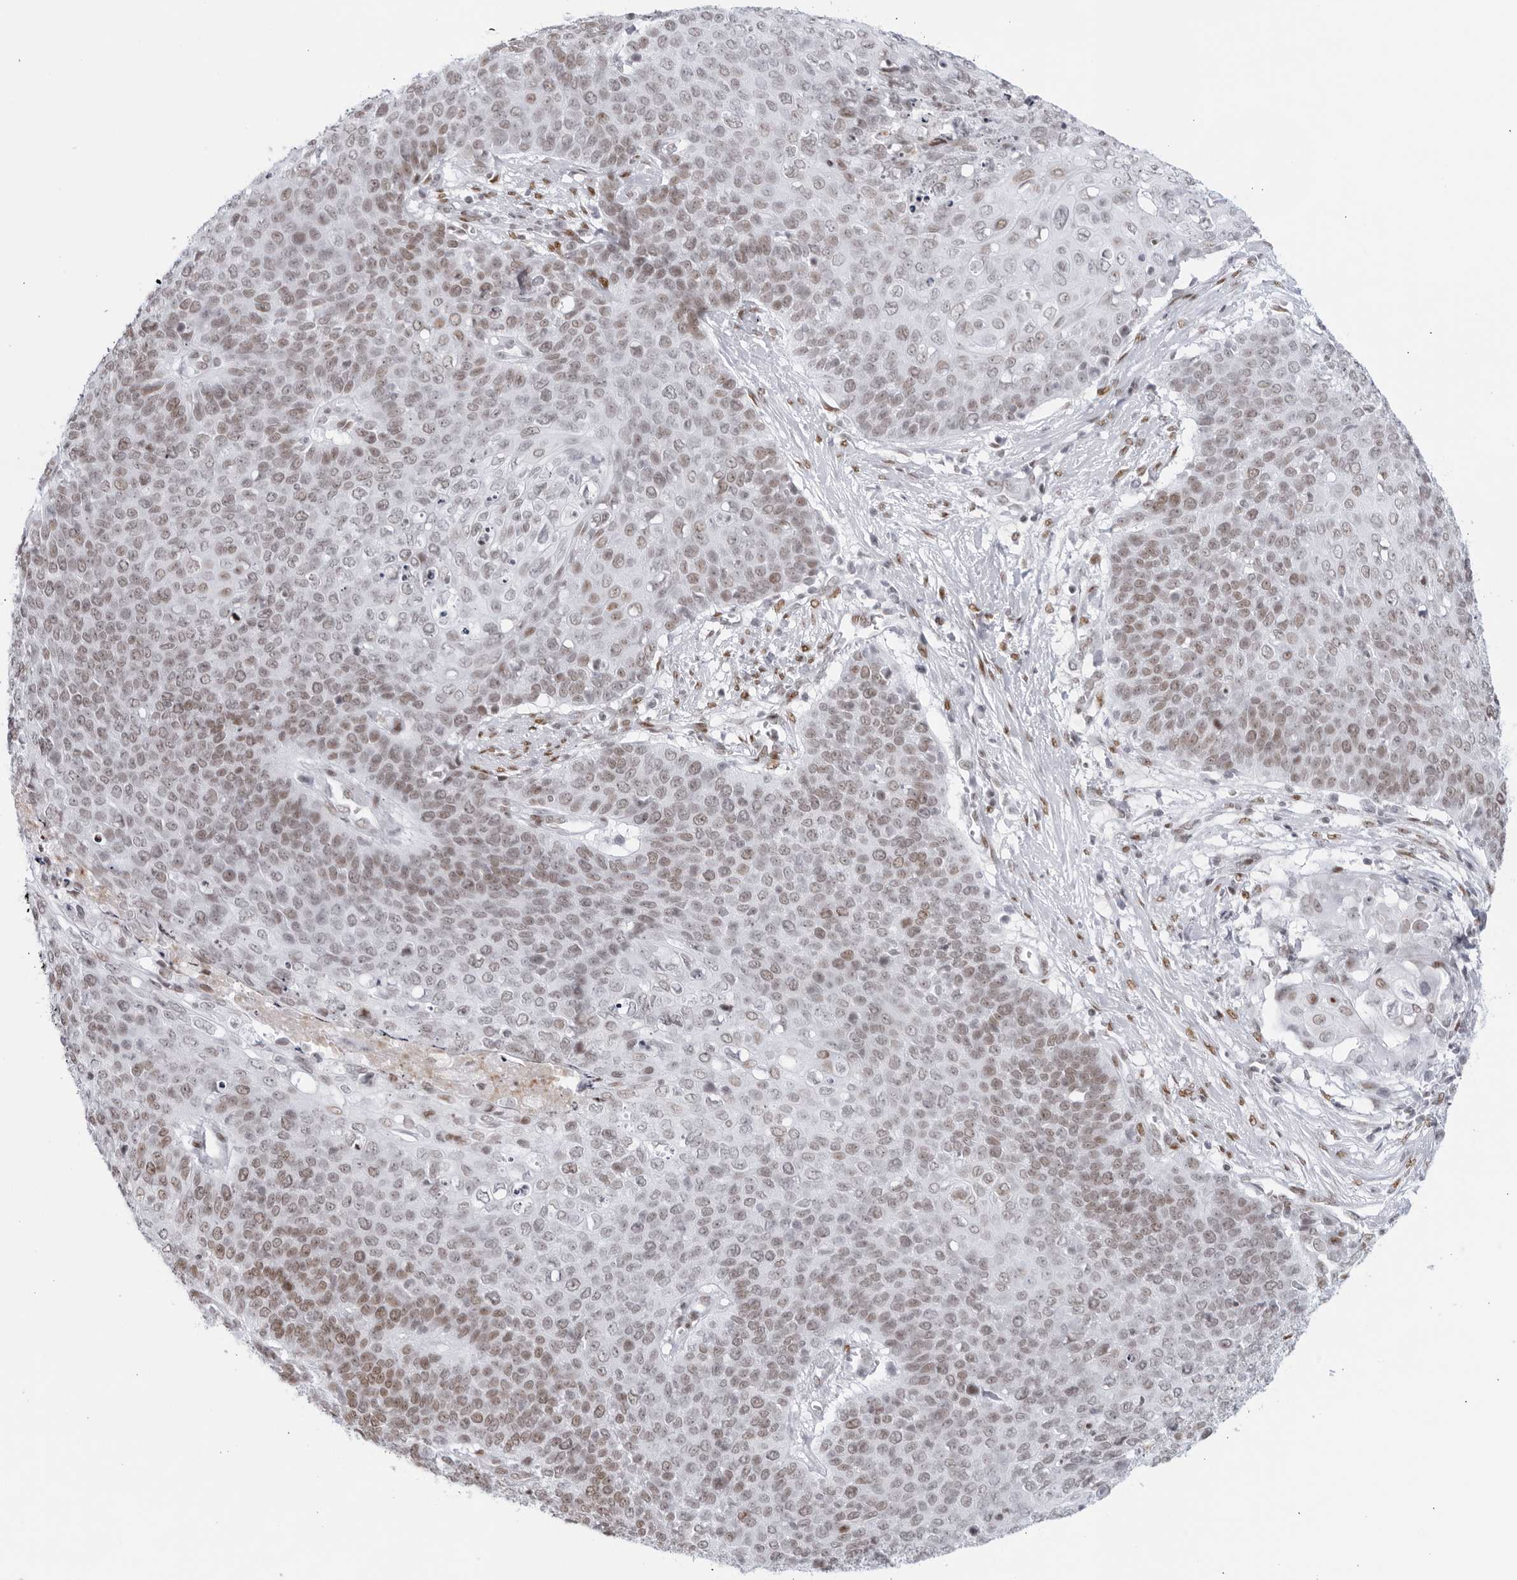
{"staining": {"intensity": "moderate", "quantity": "25%-75%", "location": "nuclear"}, "tissue": "cervical cancer", "cell_type": "Tumor cells", "image_type": "cancer", "snomed": [{"axis": "morphology", "description": "Squamous cell carcinoma, NOS"}, {"axis": "topography", "description": "Cervix"}], "caption": "Cervical cancer (squamous cell carcinoma) tissue exhibits moderate nuclear positivity in about 25%-75% of tumor cells, visualized by immunohistochemistry. Immunohistochemistry stains the protein in brown and the nuclei are stained blue.", "gene": "HP1BP3", "patient": {"sex": "female", "age": 39}}